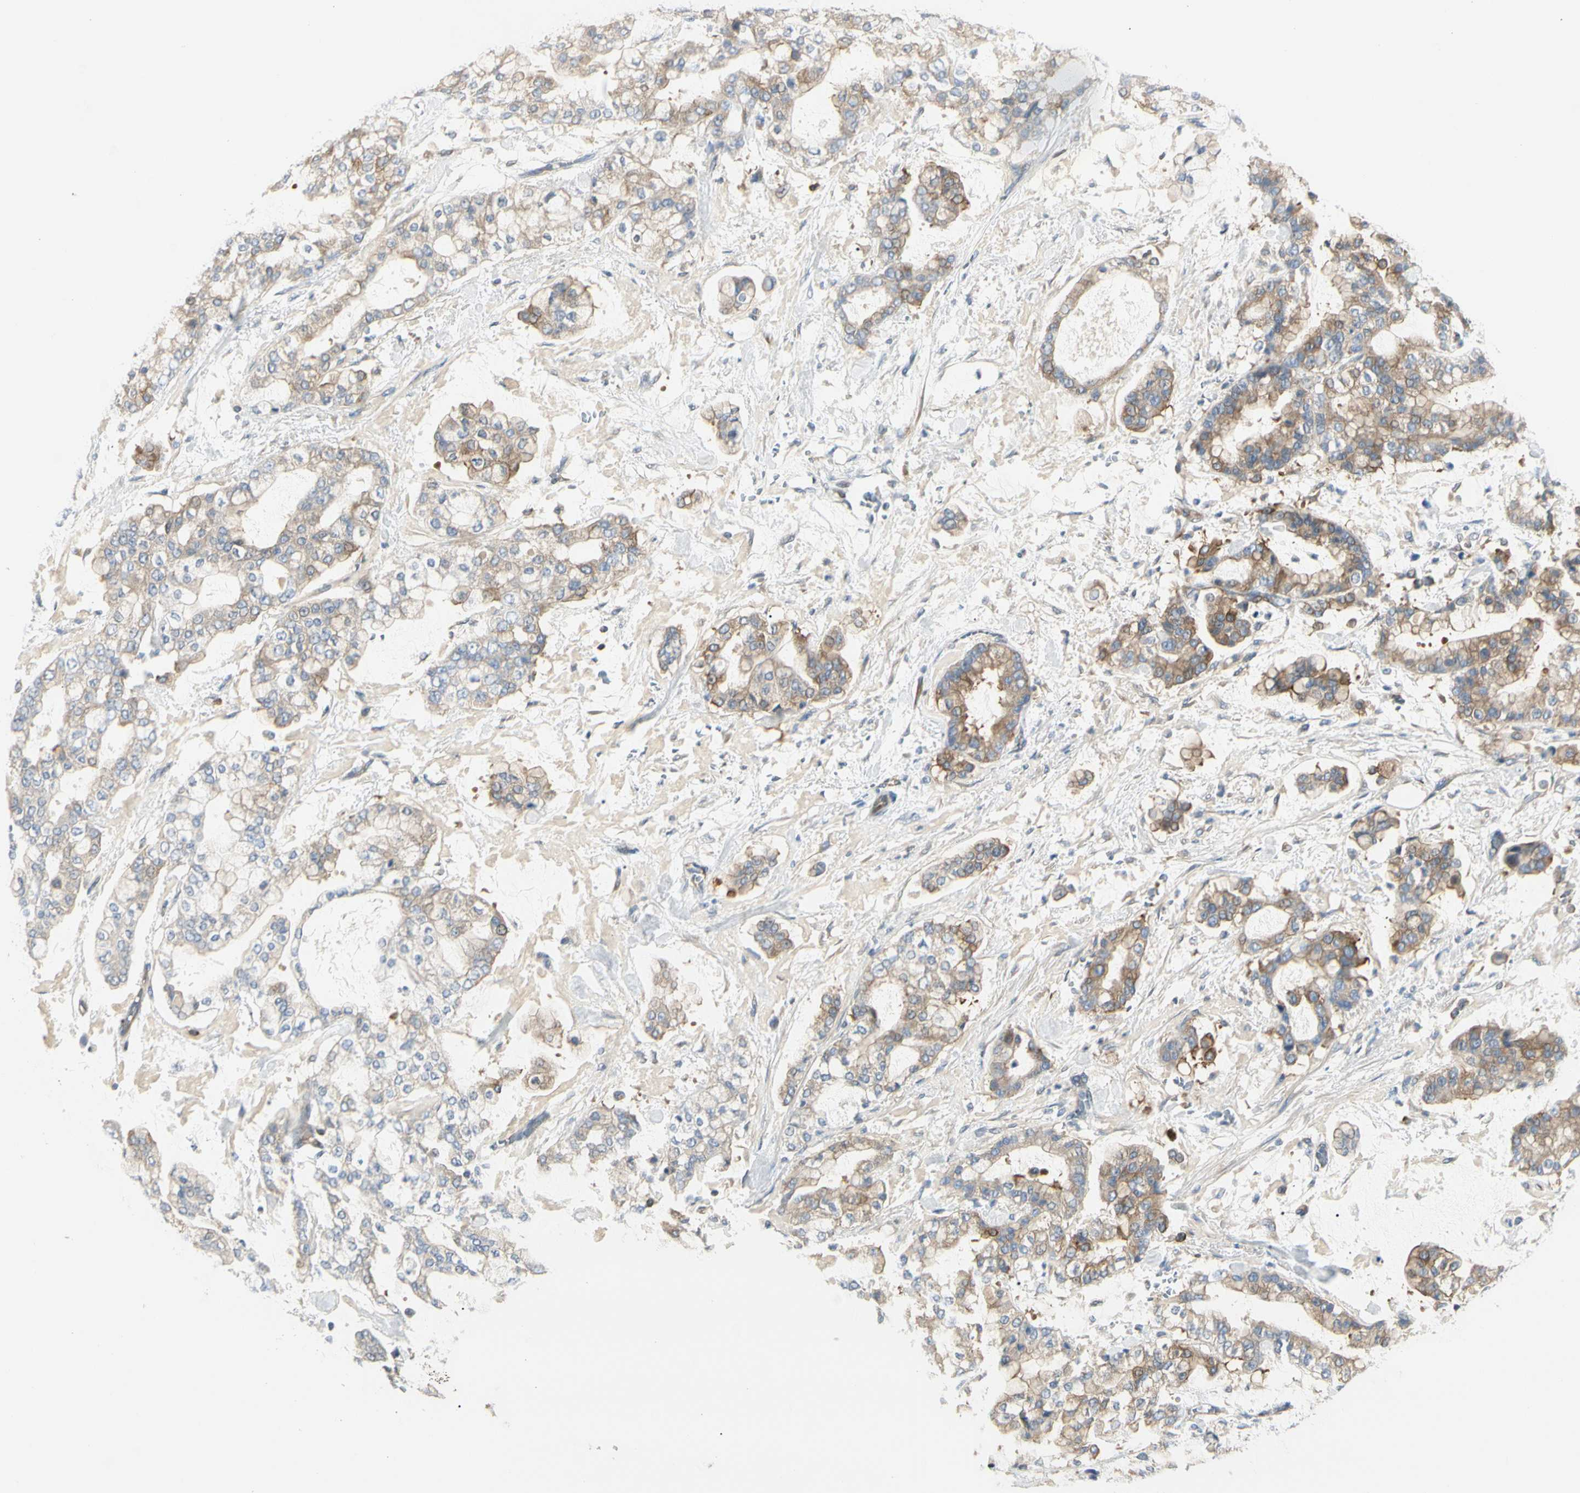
{"staining": {"intensity": "moderate", "quantity": ">75%", "location": "cytoplasmic/membranous"}, "tissue": "stomach cancer", "cell_type": "Tumor cells", "image_type": "cancer", "snomed": [{"axis": "morphology", "description": "Normal tissue, NOS"}, {"axis": "morphology", "description": "Adenocarcinoma, NOS"}, {"axis": "topography", "description": "Stomach, upper"}, {"axis": "topography", "description": "Stomach"}], "caption": "Protein analysis of stomach cancer tissue reveals moderate cytoplasmic/membranous staining in about >75% of tumor cells.", "gene": "NFKB2", "patient": {"sex": "male", "age": 76}}